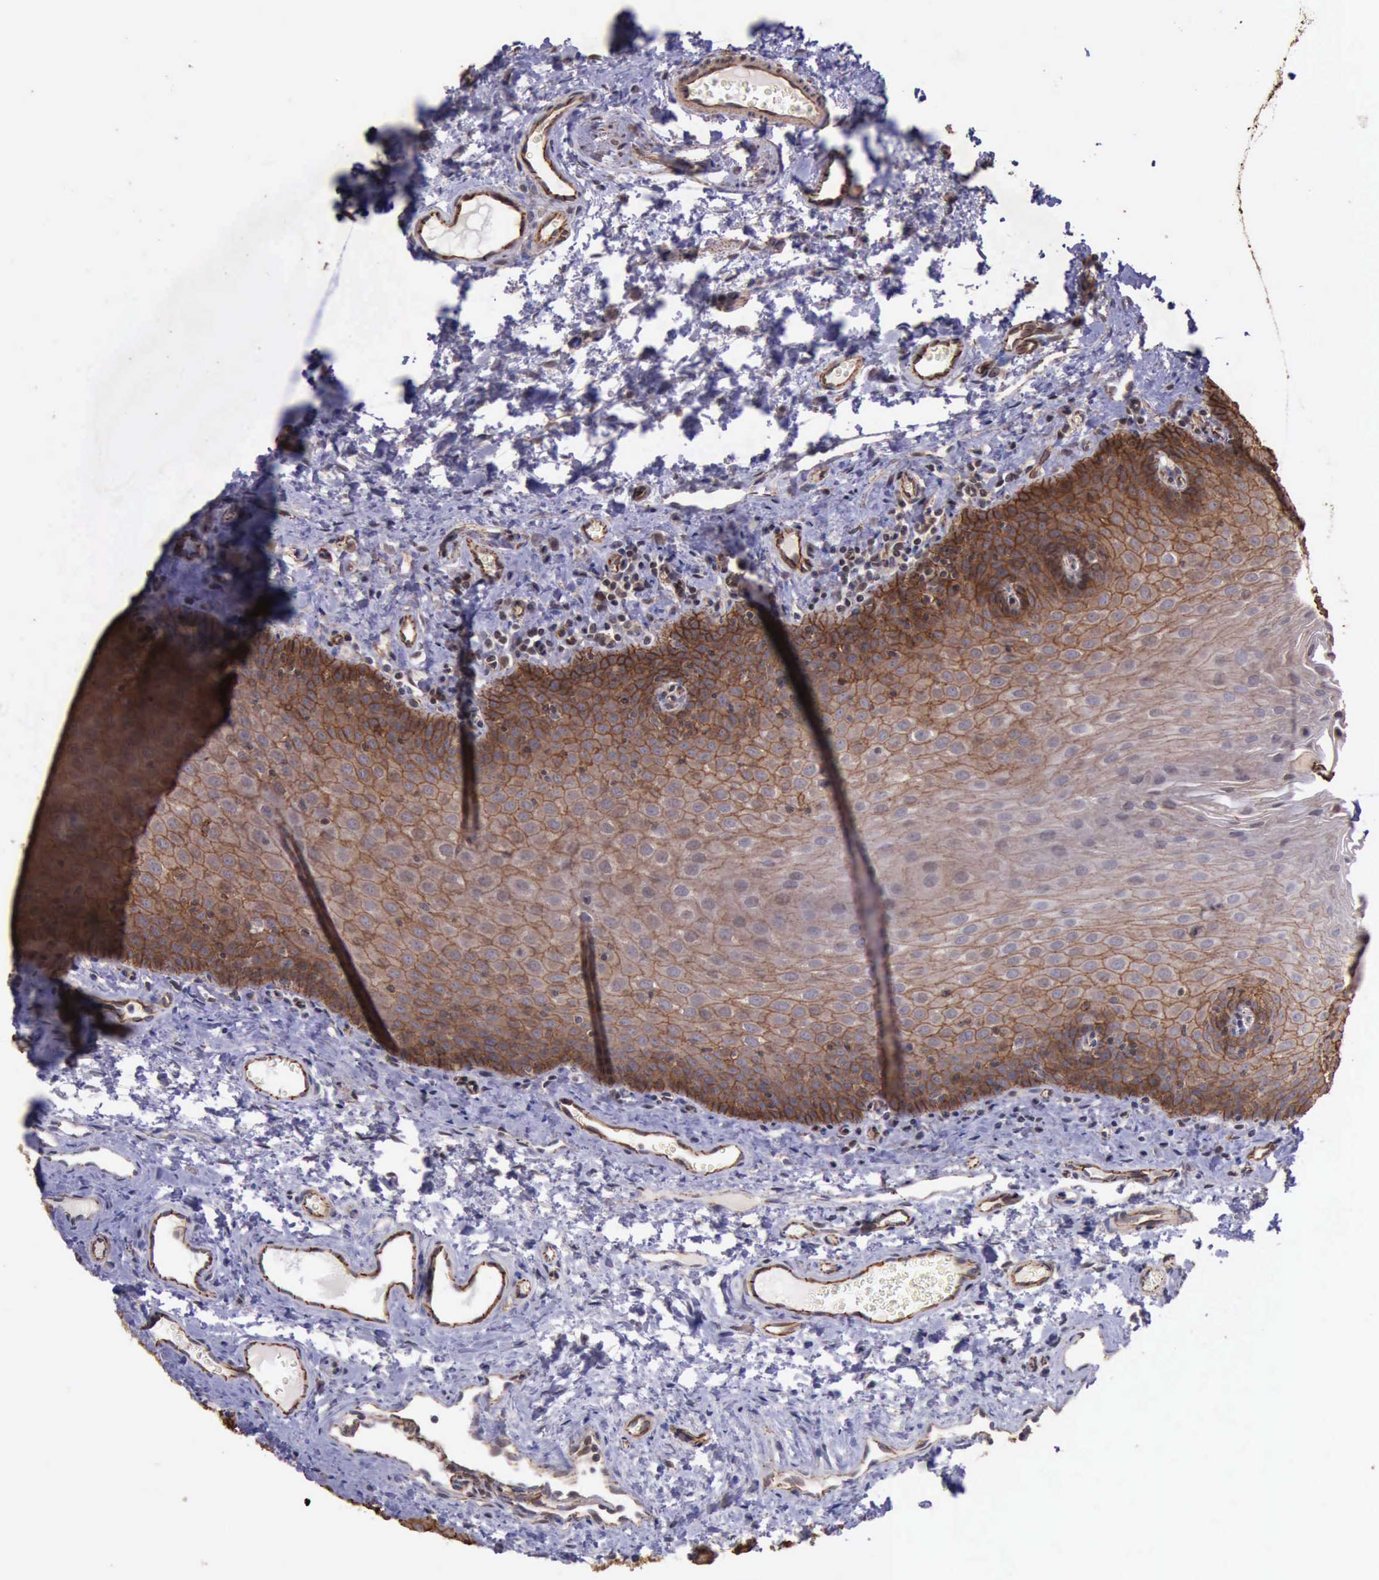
{"staining": {"intensity": "moderate", "quantity": "25%-75%", "location": "cytoplasmic/membranous"}, "tissue": "oral mucosa", "cell_type": "Squamous epithelial cells", "image_type": "normal", "snomed": [{"axis": "morphology", "description": "Normal tissue, NOS"}, {"axis": "topography", "description": "Oral tissue"}], "caption": "Immunohistochemical staining of benign oral mucosa displays moderate cytoplasmic/membranous protein positivity in about 25%-75% of squamous epithelial cells.", "gene": "CTNNB1", "patient": {"sex": "male", "age": 20}}